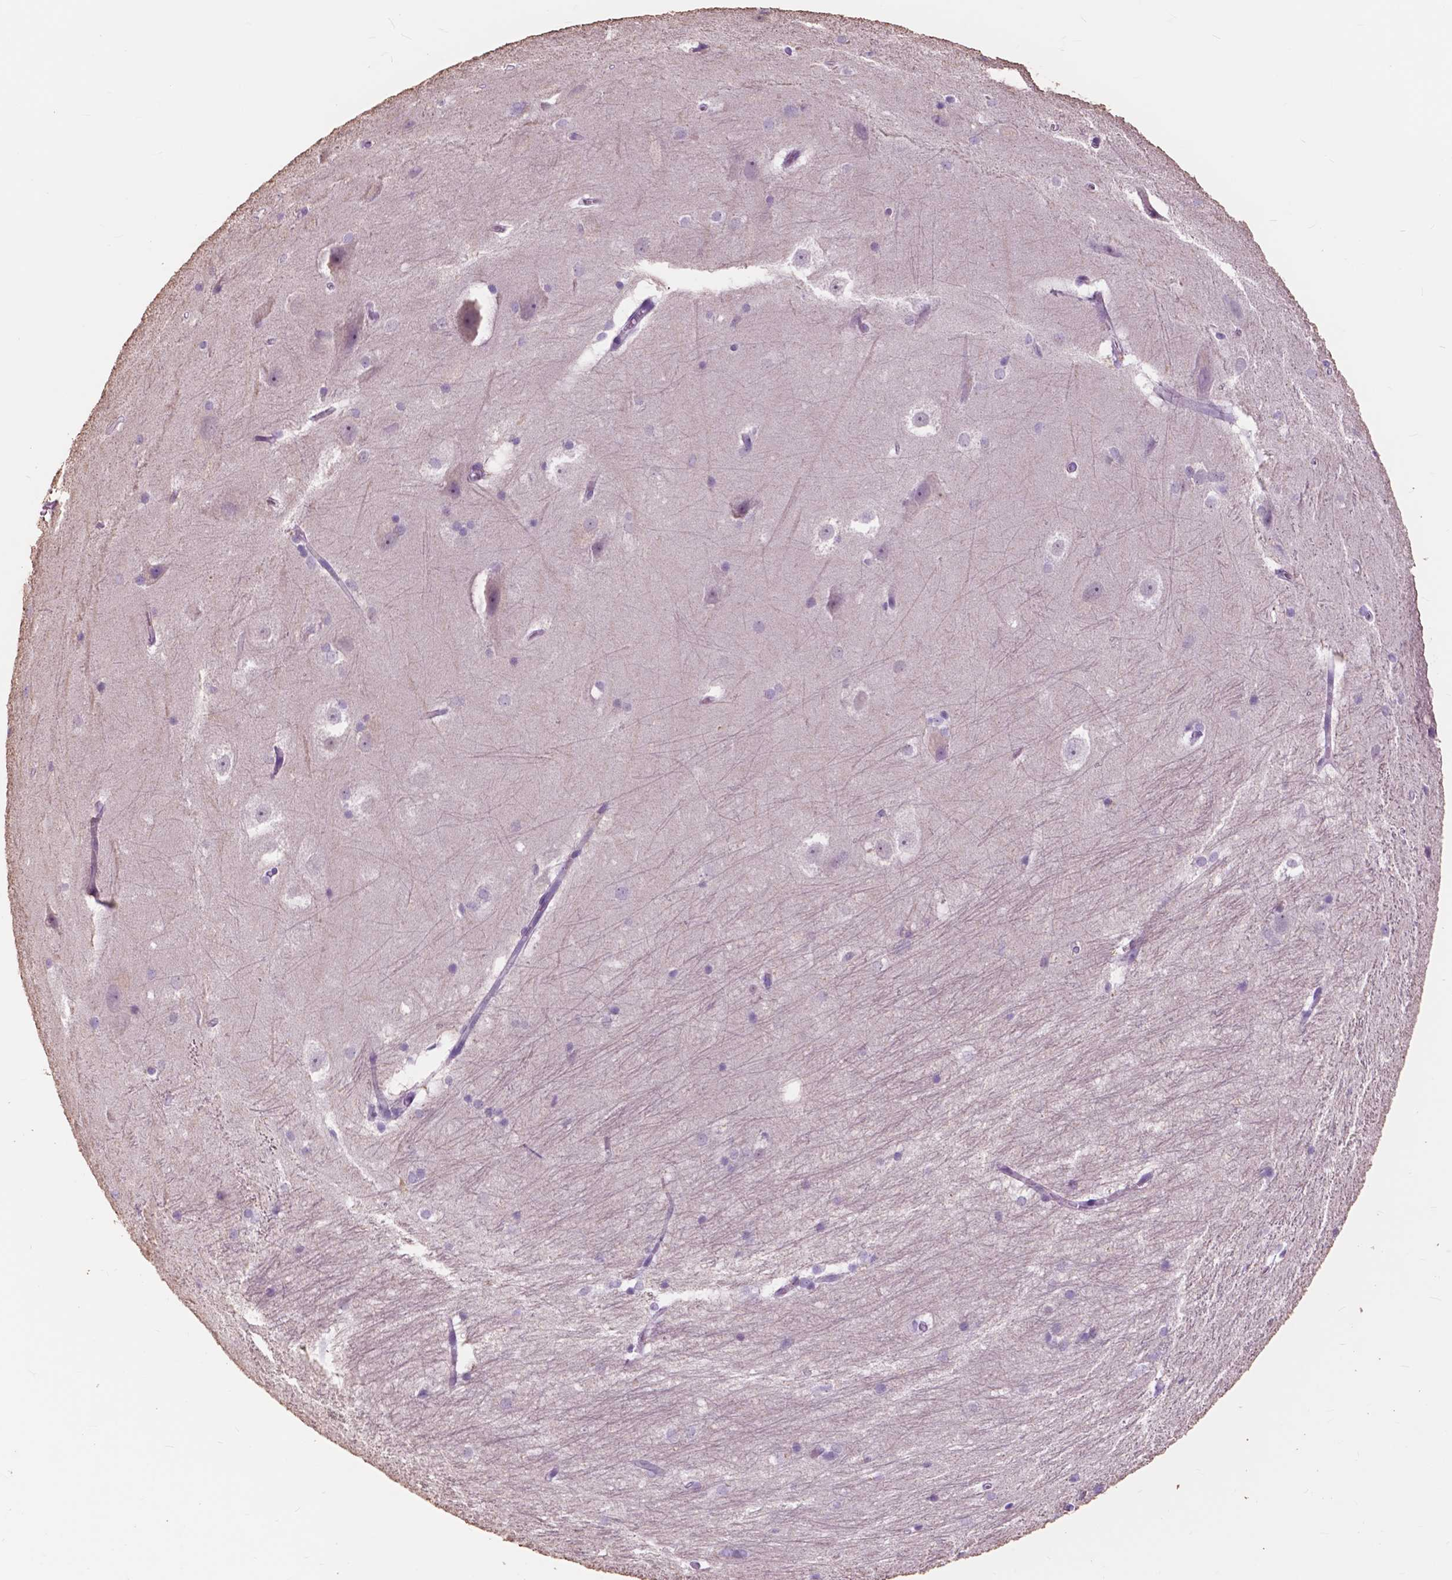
{"staining": {"intensity": "negative", "quantity": "none", "location": "none"}, "tissue": "hippocampus", "cell_type": "Glial cells", "image_type": "normal", "snomed": [{"axis": "morphology", "description": "Normal tissue, NOS"}, {"axis": "topography", "description": "Cerebral cortex"}, {"axis": "topography", "description": "Hippocampus"}], "caption": "Immunohistochemistry (IHC) photomicrograph of normal human hippocampus stained for a protein (brown), which displays no positivity in glial cells.", "gene": "FXYD2", "patient": {"sex": "female", "age": 19}}